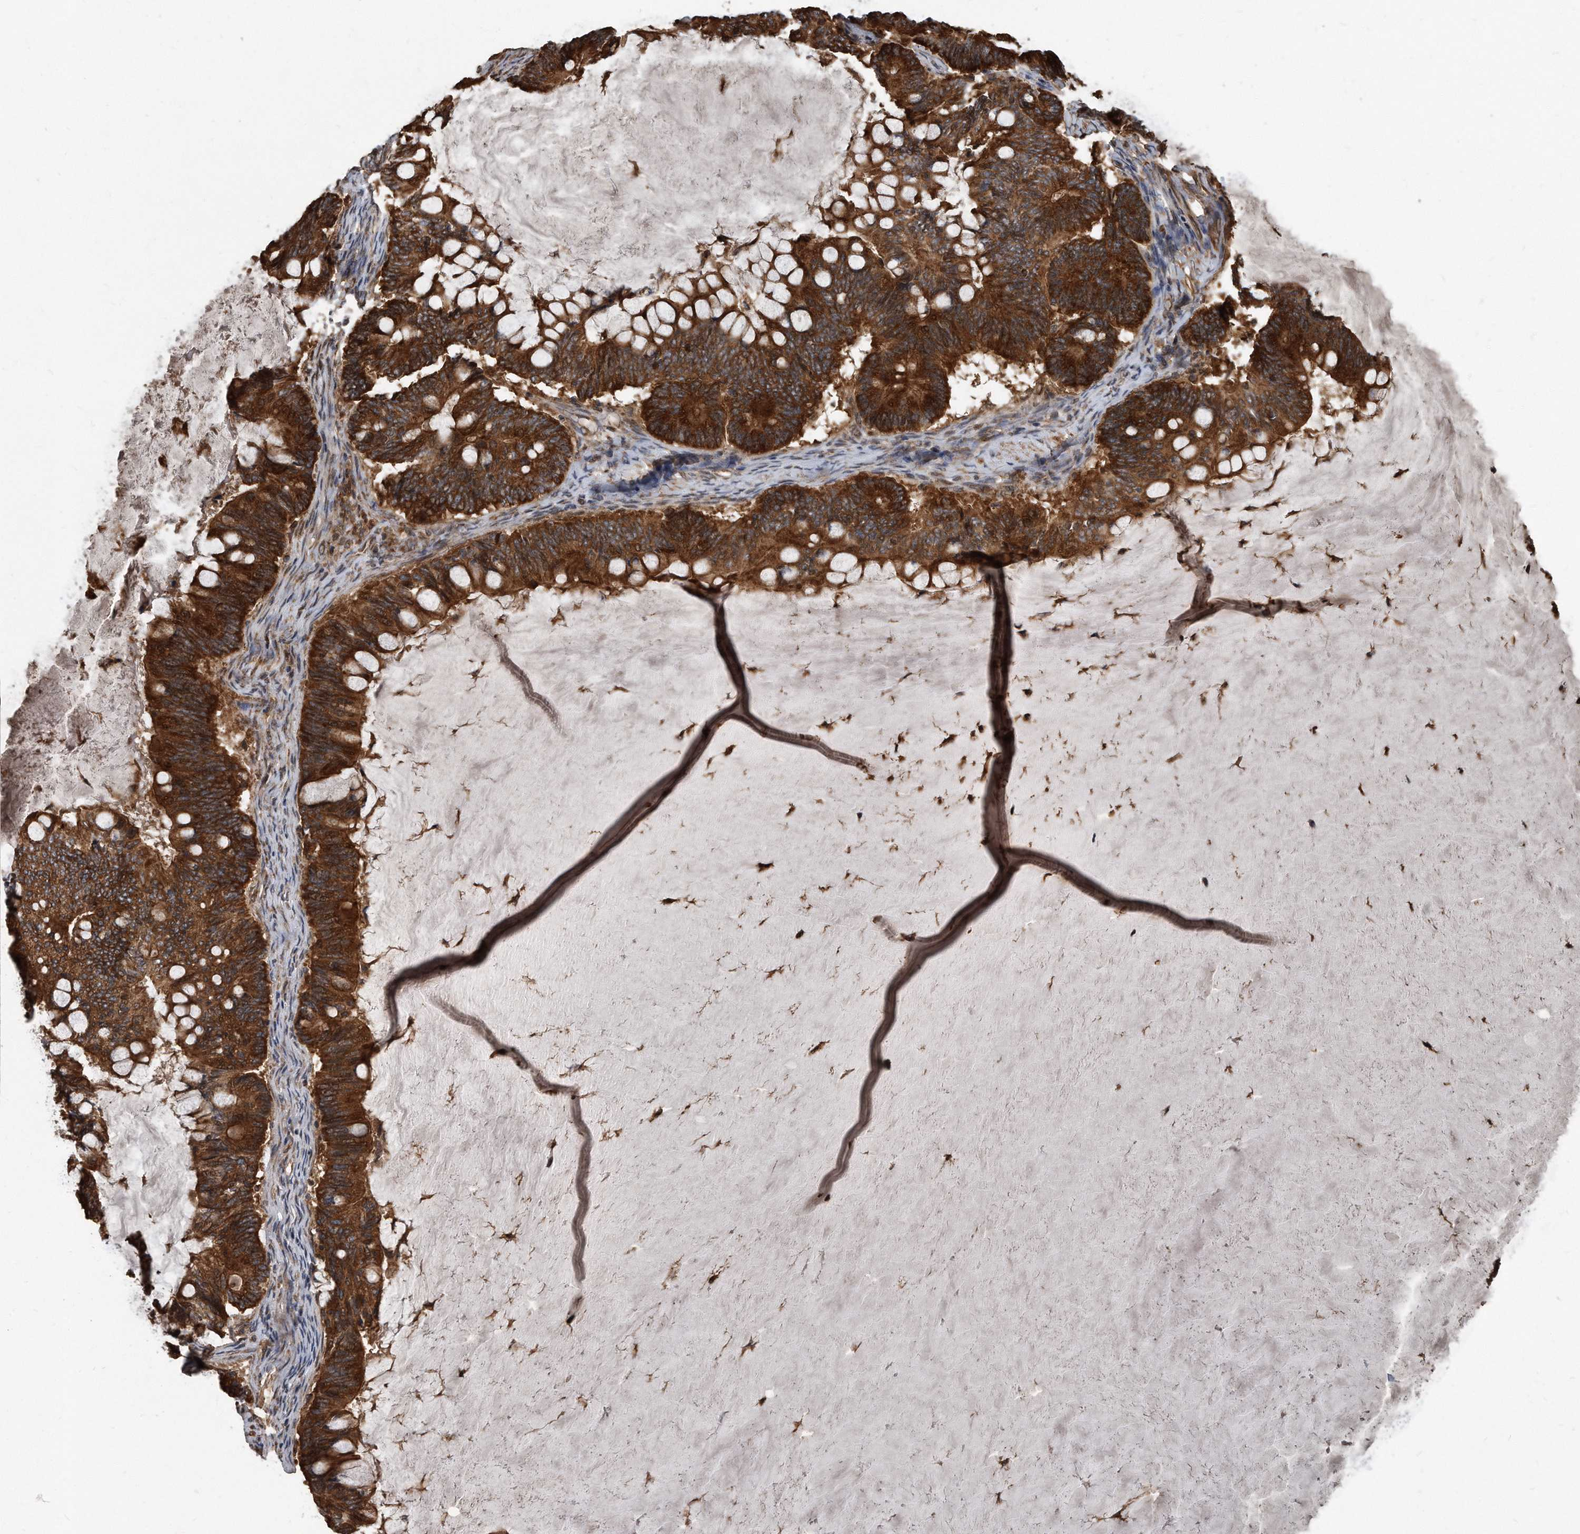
{"staining": {"intensity": "strong", "quantity": ">75%", "location": "cytoplasmic/membranous"}, "tissue": "ovarian cancer", "cell_type": "Tumor cells", "image_type": "cancer", "snomed": [{"axis": "morphology", "description": "Cystadenocarcinoma, mucinous, NOS"}, {"axis": "topography", "description": "Ovary"}], "caption": "Ovarian mucinous cystadenocarcinoma stained with DAB (3,3'-diaminobenzidine) immunohistochemistry reveals high levels of strong cytoplasmic/membranous expression in about >75% of tumor cells.", "gene": "FAM136A", "patient": {"sex": "female", "age": 61}}